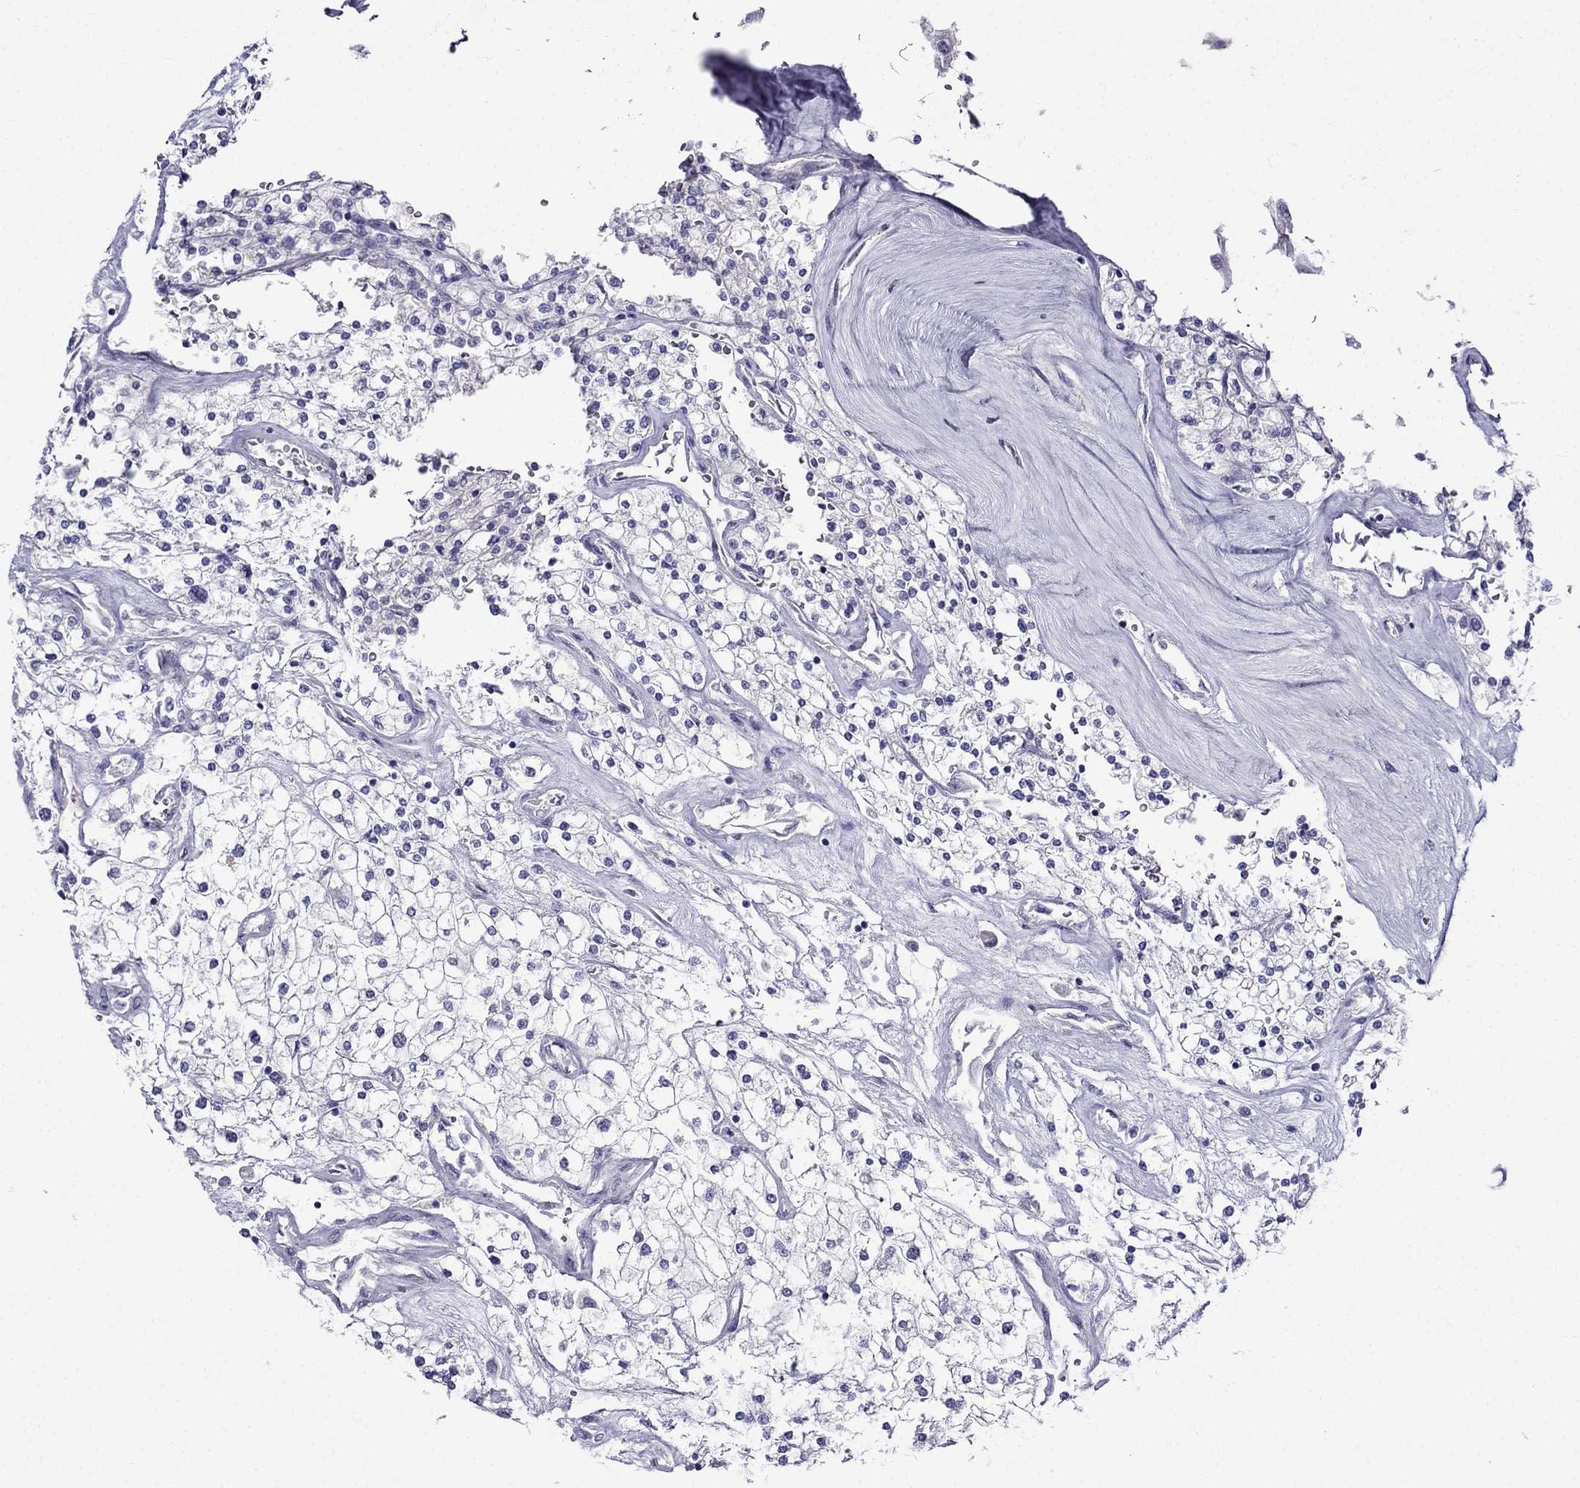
{"staining": {"intensity": "negative", "quantity": "none", "location": "none"}, "tissue": "renal cancer", "cell_type": "Tumor cells", "image_type": "cancer", "snomed": [{"axis": "morphology", "description": "Adenocarcinoma, NOS"}, {"axis": "topography", "description": "Kidney"}], "caption": "Tumor cells show no significant positivity in renal cancer (adenocarcinoma).", "gene": "PATE1", "patient": {"sex": "male", "age": 80}}